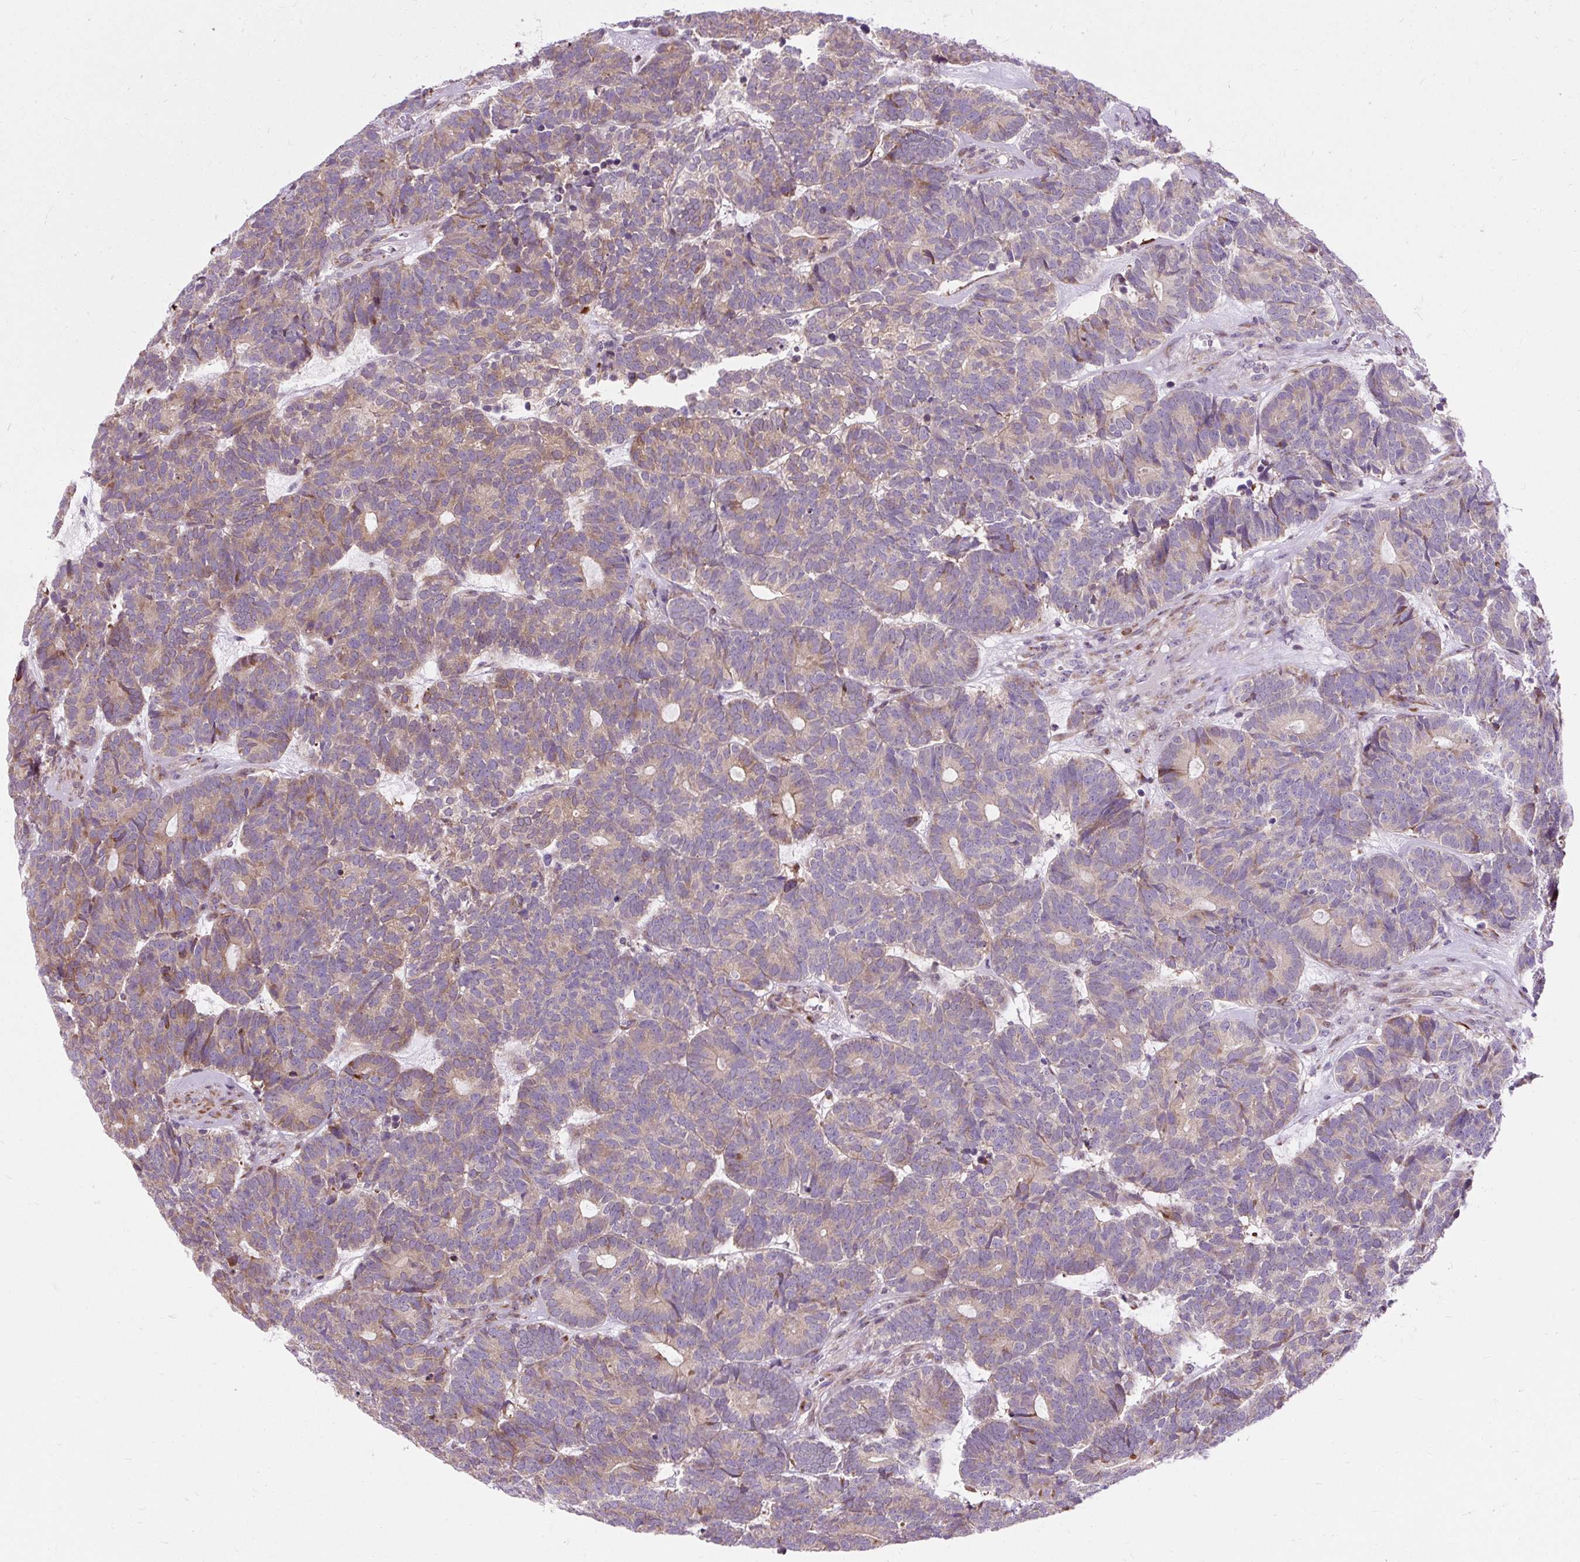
{"staining": {"intensity": "weak", "quantity": "25%-75%", "location": "cytoplasmic/membranous"}, "tissue": "head and neck cancer", "cell_type": "Tumor cells", "image_type": "cancer", "snomed": [{"axis": "morphology", "description": "Adenocarcinoma, NOS"}, {"axis": "topography", "description": "Head-Neck"}], "caption": "Protein expression analysis of human adenocarcinoma (head and neck) reveals weak cytoplasmic/membranous staining in about 25%-75% of tumor cells.", "gene": "CISD3", "patient": {"sex": "female", "age": 81}}